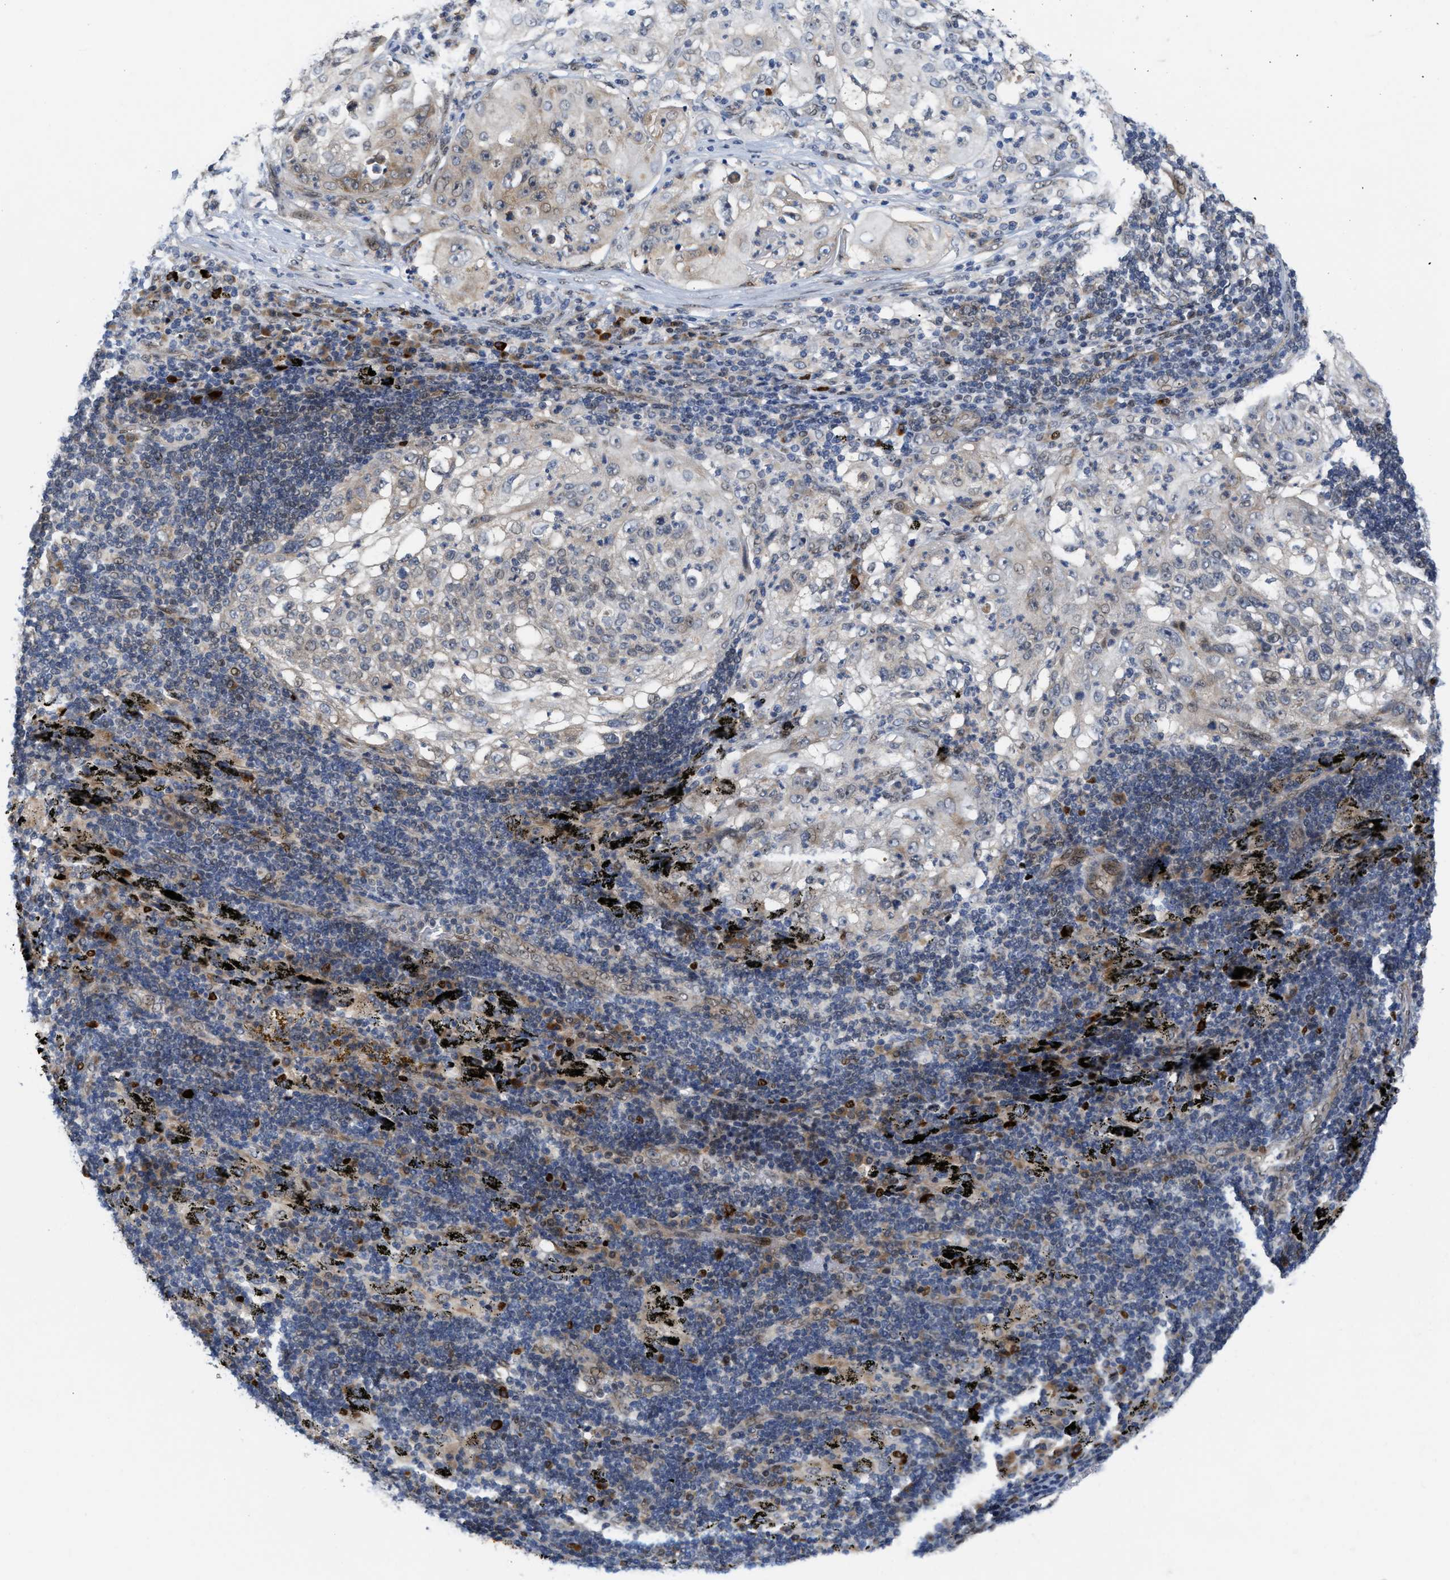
{"staining": {"intensity": "weak", "quantity": "<25%", "location": "cytoplasmic/membranous"}, "tissue": "lung cancer", "cell_type": "Tumor cells", "image_type": "cancer", "snomed": [{"axis": "morphology", "description": "Inflammation, NOS"}, {"axis": "morphology", "description": "Squamous cell carcinoma, NOS"}, {"axis": "topography", "description": "Lymph node"}, {"axis": "topography", "description": "Soft tissue"}, {"axis": "topography", "description": "Lung"}], "caption": "A high-resolution image shows immunohistochemistry staining of lung squamous cell carcinoma, which reveals no significant staining in tumor cells. Nuclei are stained in blue.", "gene": "TCF4", "patient": {"sex": "male", "age": 66}}